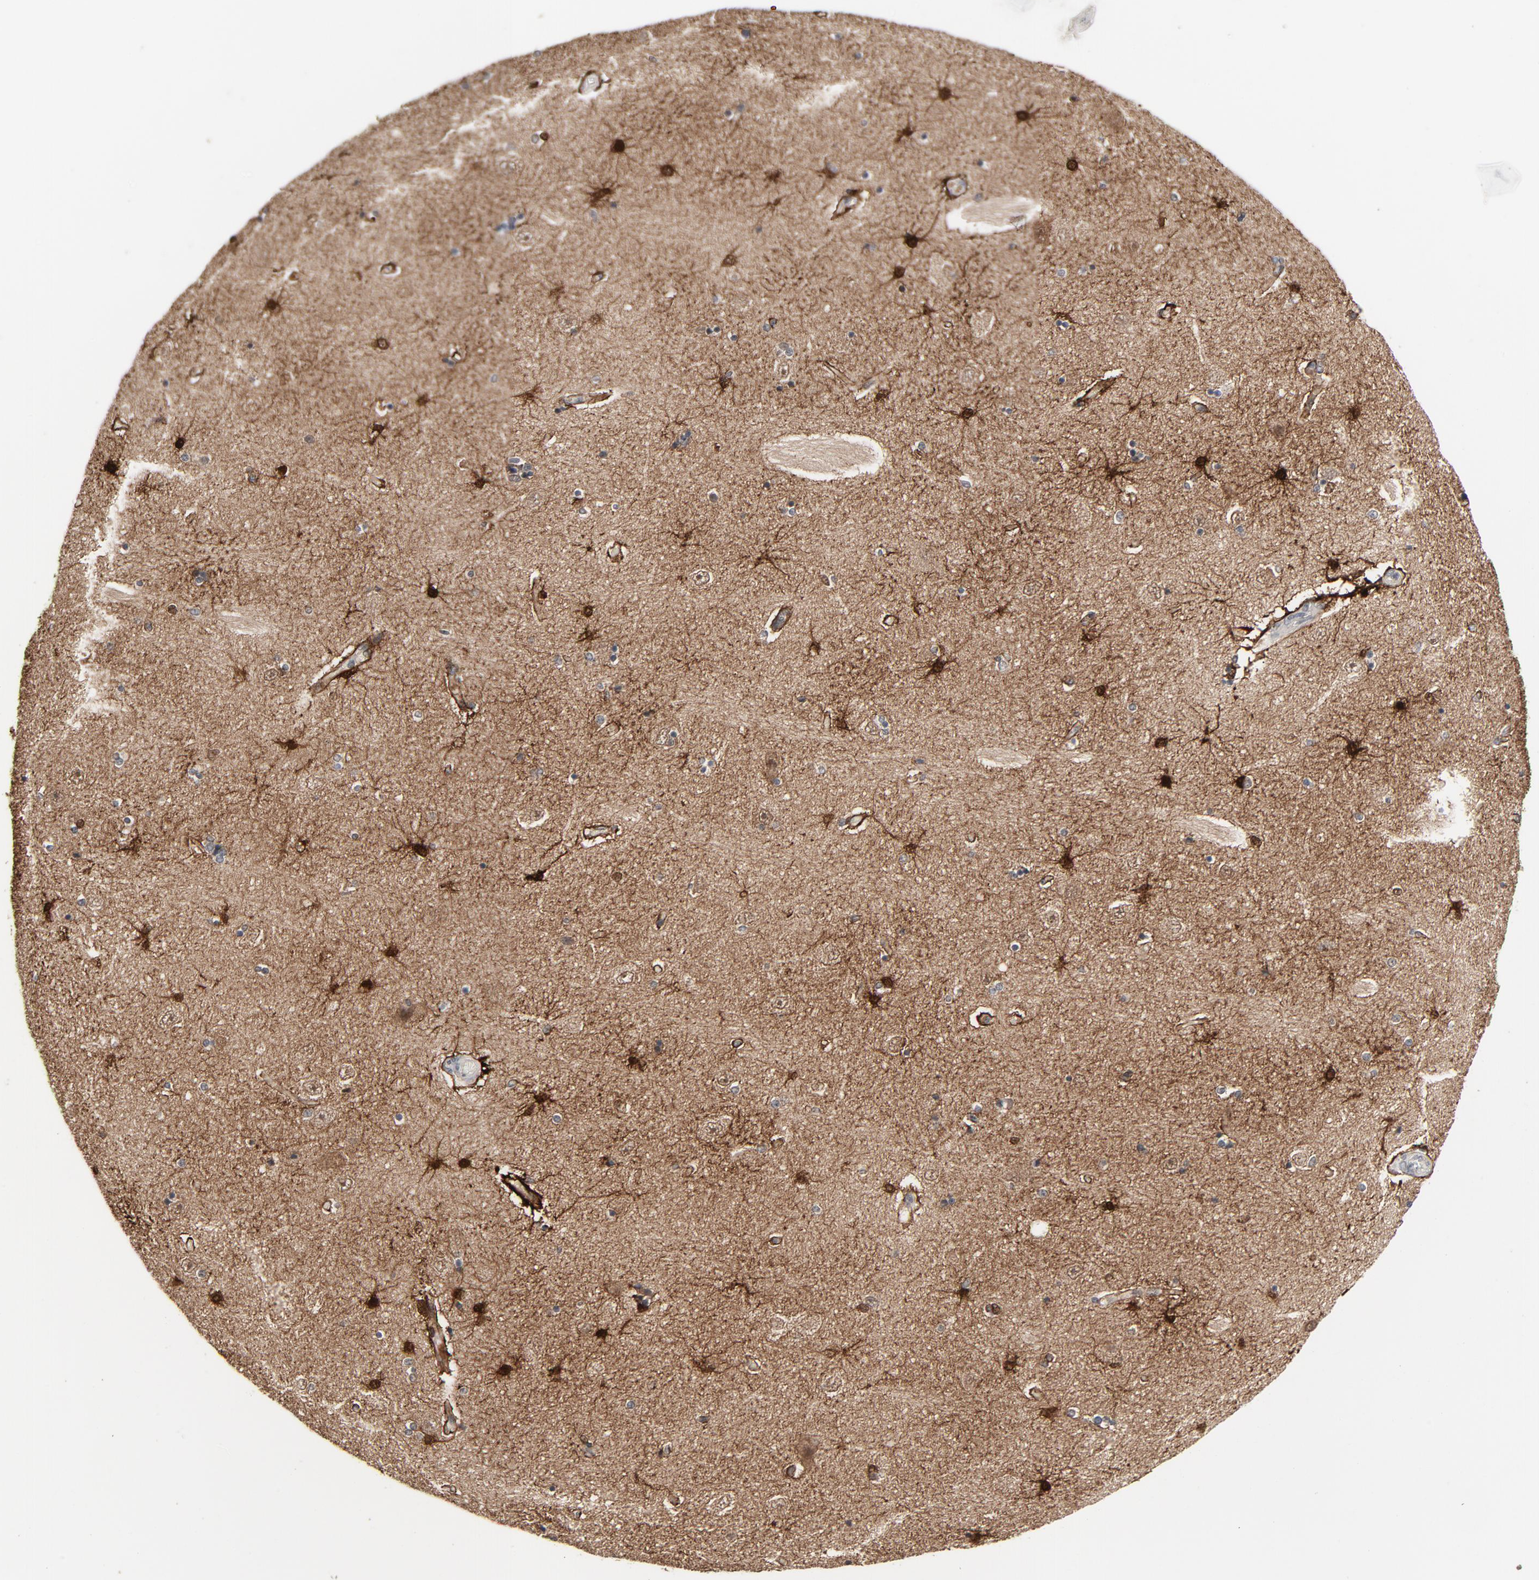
{"staining": {"intensity": "strong", "quantity": ">75%", "location": "cytoplasmic/membranous,nuclear"}, "tissue": "hippocampus", "cell_type": "Glial cells", "image_type": "normal", "snomed": [{"axis": "morphology", "description": "Normal tissue, NOS"}, {"axis": "topography", "description": "Hippocampus"}], "caption": "Immunohistochemical staining of benign human hippocampus shows >75% levels of strong cytoplasmic/membranous,nuclear protein expression in about >75% of glial cells.", "gene": "MT3", "patient": {"sex": "female", "age": 54}}